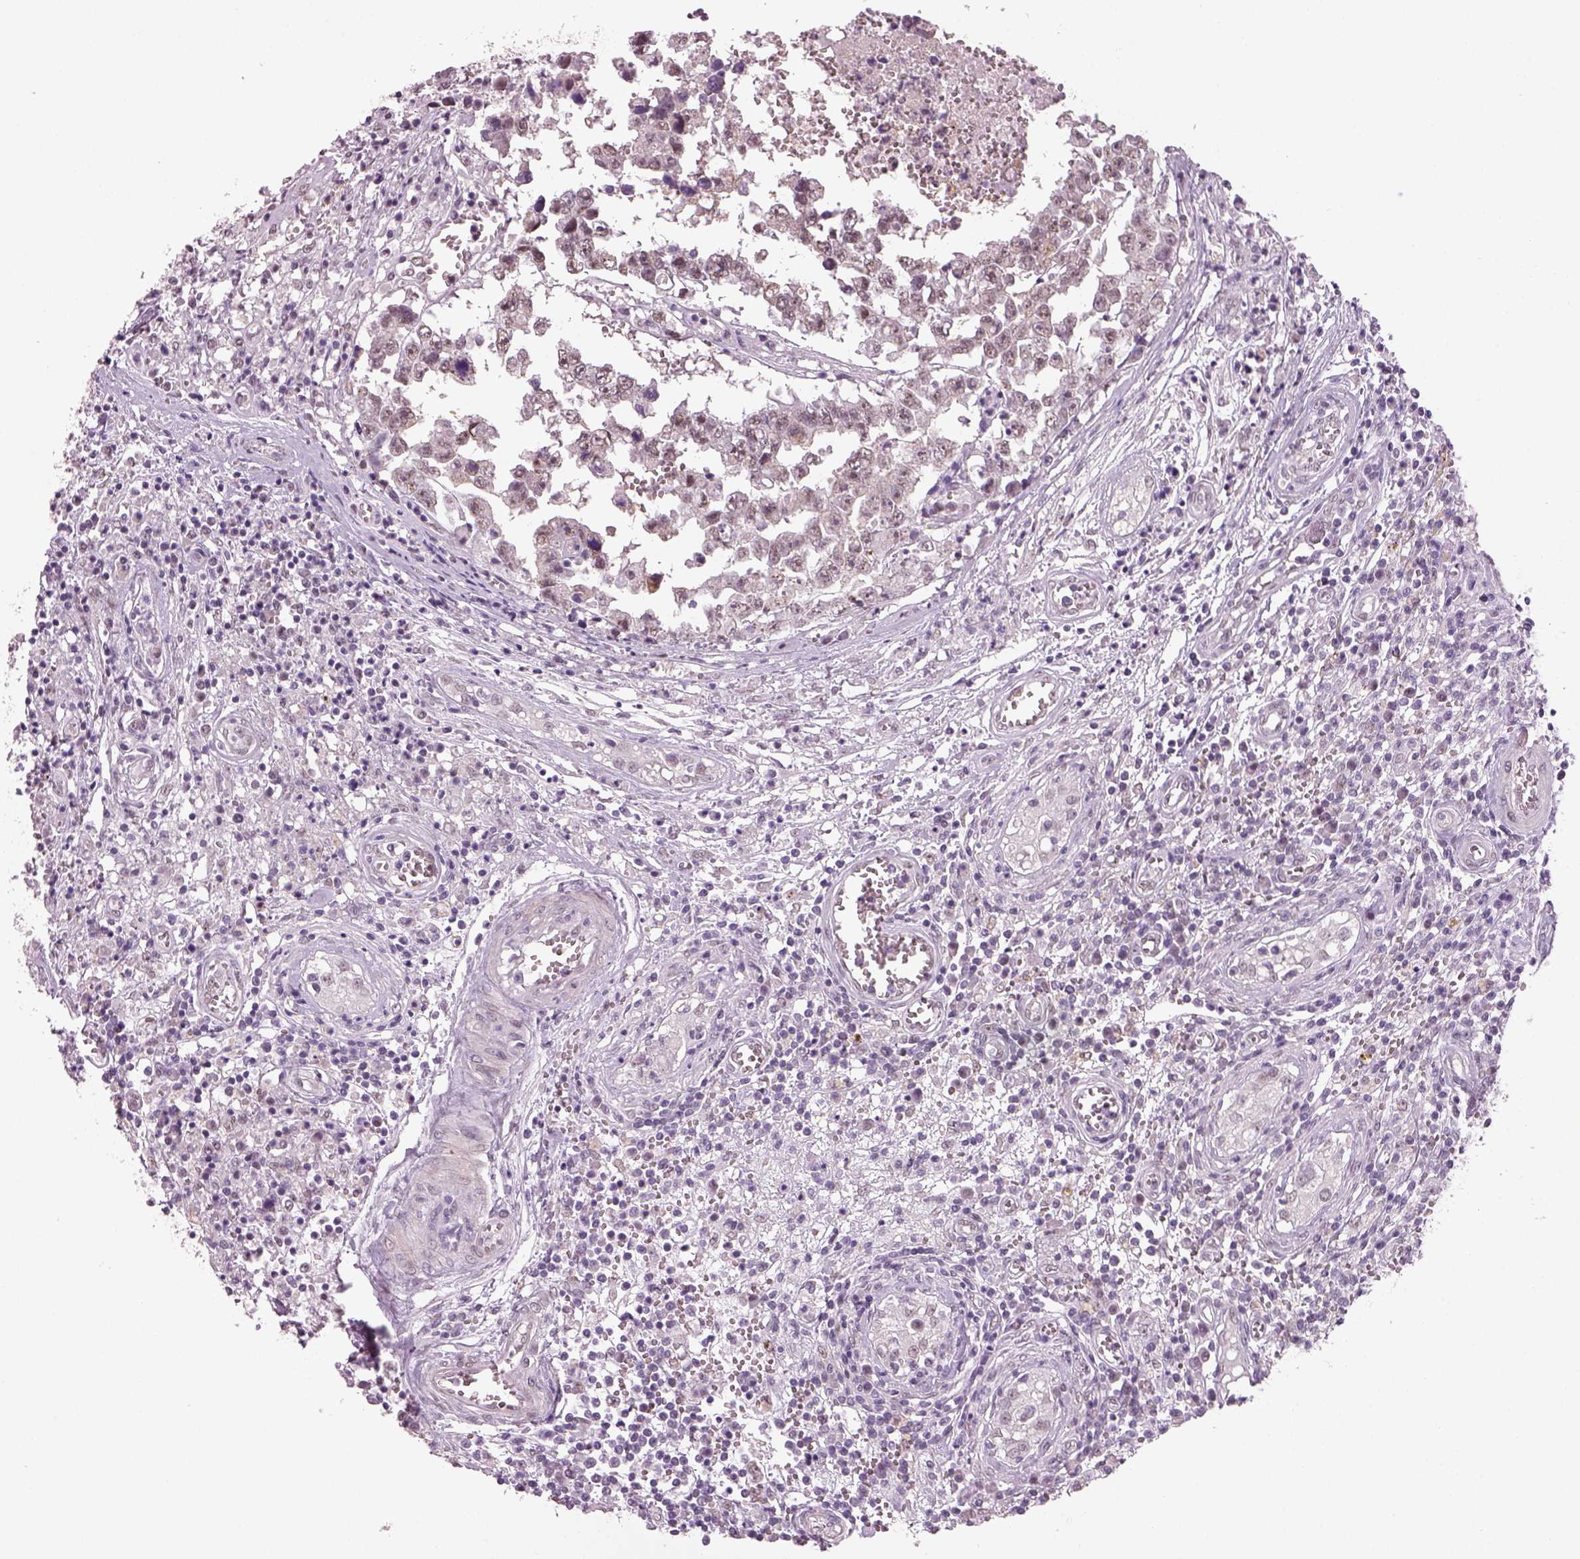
{"staining": {"intensity": "negative", "quantity": "none", "location": "none"}, "tissue": "testis cancer", "cell_type": "Tumor cells", "image_type": "cancer", "snomed": [{"axis": "morphology", "description": "Carcinoma, Embryonal, NOS"}, {"axis": "topography", "description": "Testis"}], "caption": "The histopathology image shows no staining of tumor cells in testis embryonal carcinoma. (Immunohistochemistry, brightfield microscopy, high magnification).", "gene": "NAT8", "patient": {"sex": "male", "age": 36}}